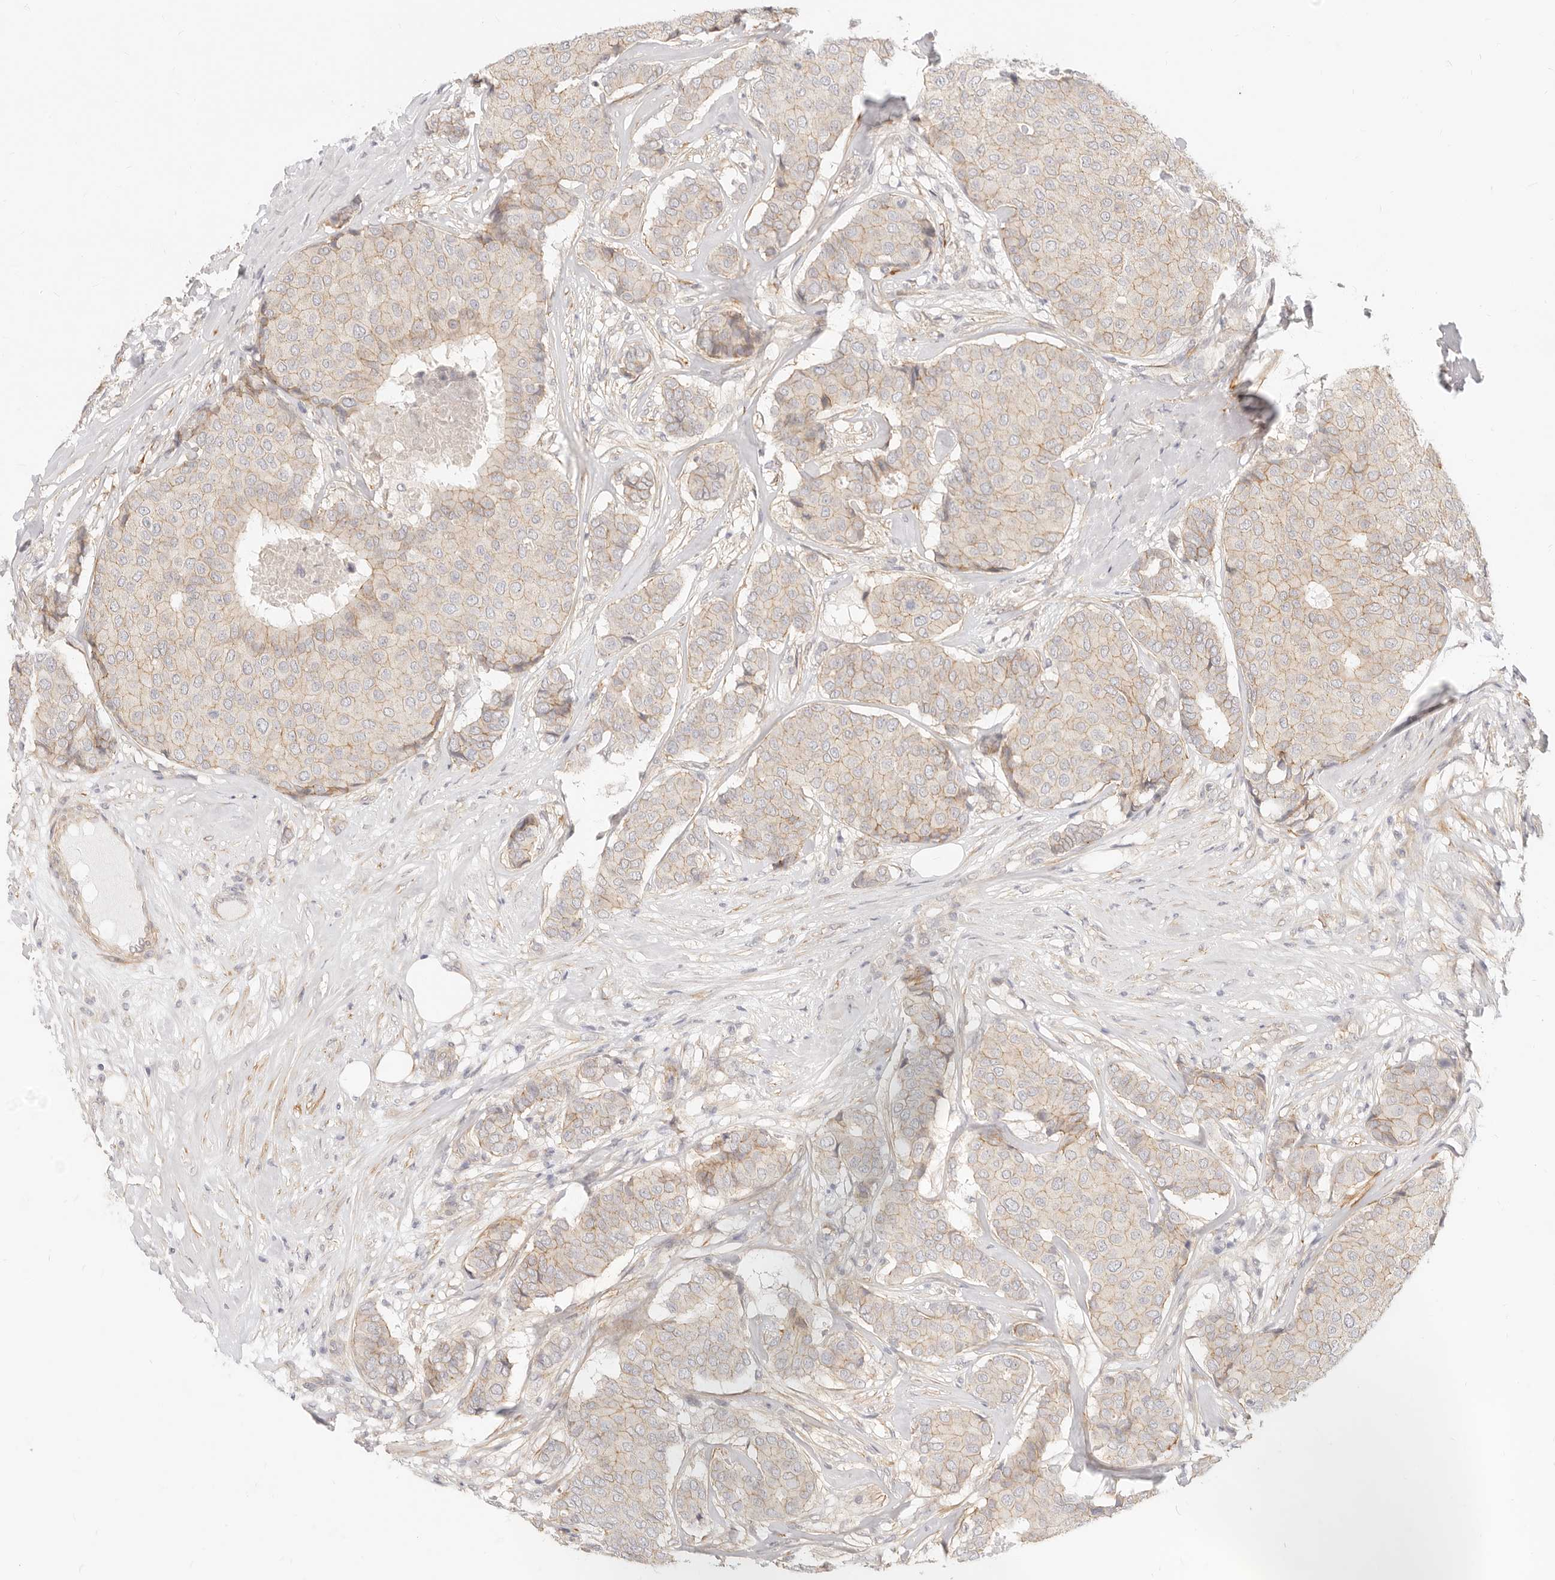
{"staining": {"intensity": "weak", "quantity": ">75%", "location": "cytoplasmic/membranous"}, "tissue": "breast cancer", "cell_type": "Tumor cells", "image_type": "cancer", "snomed": [{"axis": "morphology", "description": "Duct carcinoma"}, {"axis": "topography", "description": "Breast"}], "caption": "Immunohistochemistry (IHC) staining of breast cancer, which demonstrates low levels of weak cytoplasmic/membranous staining in approximately >75% of tumor cells indicating weak cytoplasmic/membranous protein positivity. The staining was performed using DAB (brown) for protein detection and nuclei were counterstained in hematoxylin (blue).", "gene": "UBXN10", "patient": {"sex": "female", "age": 75}}